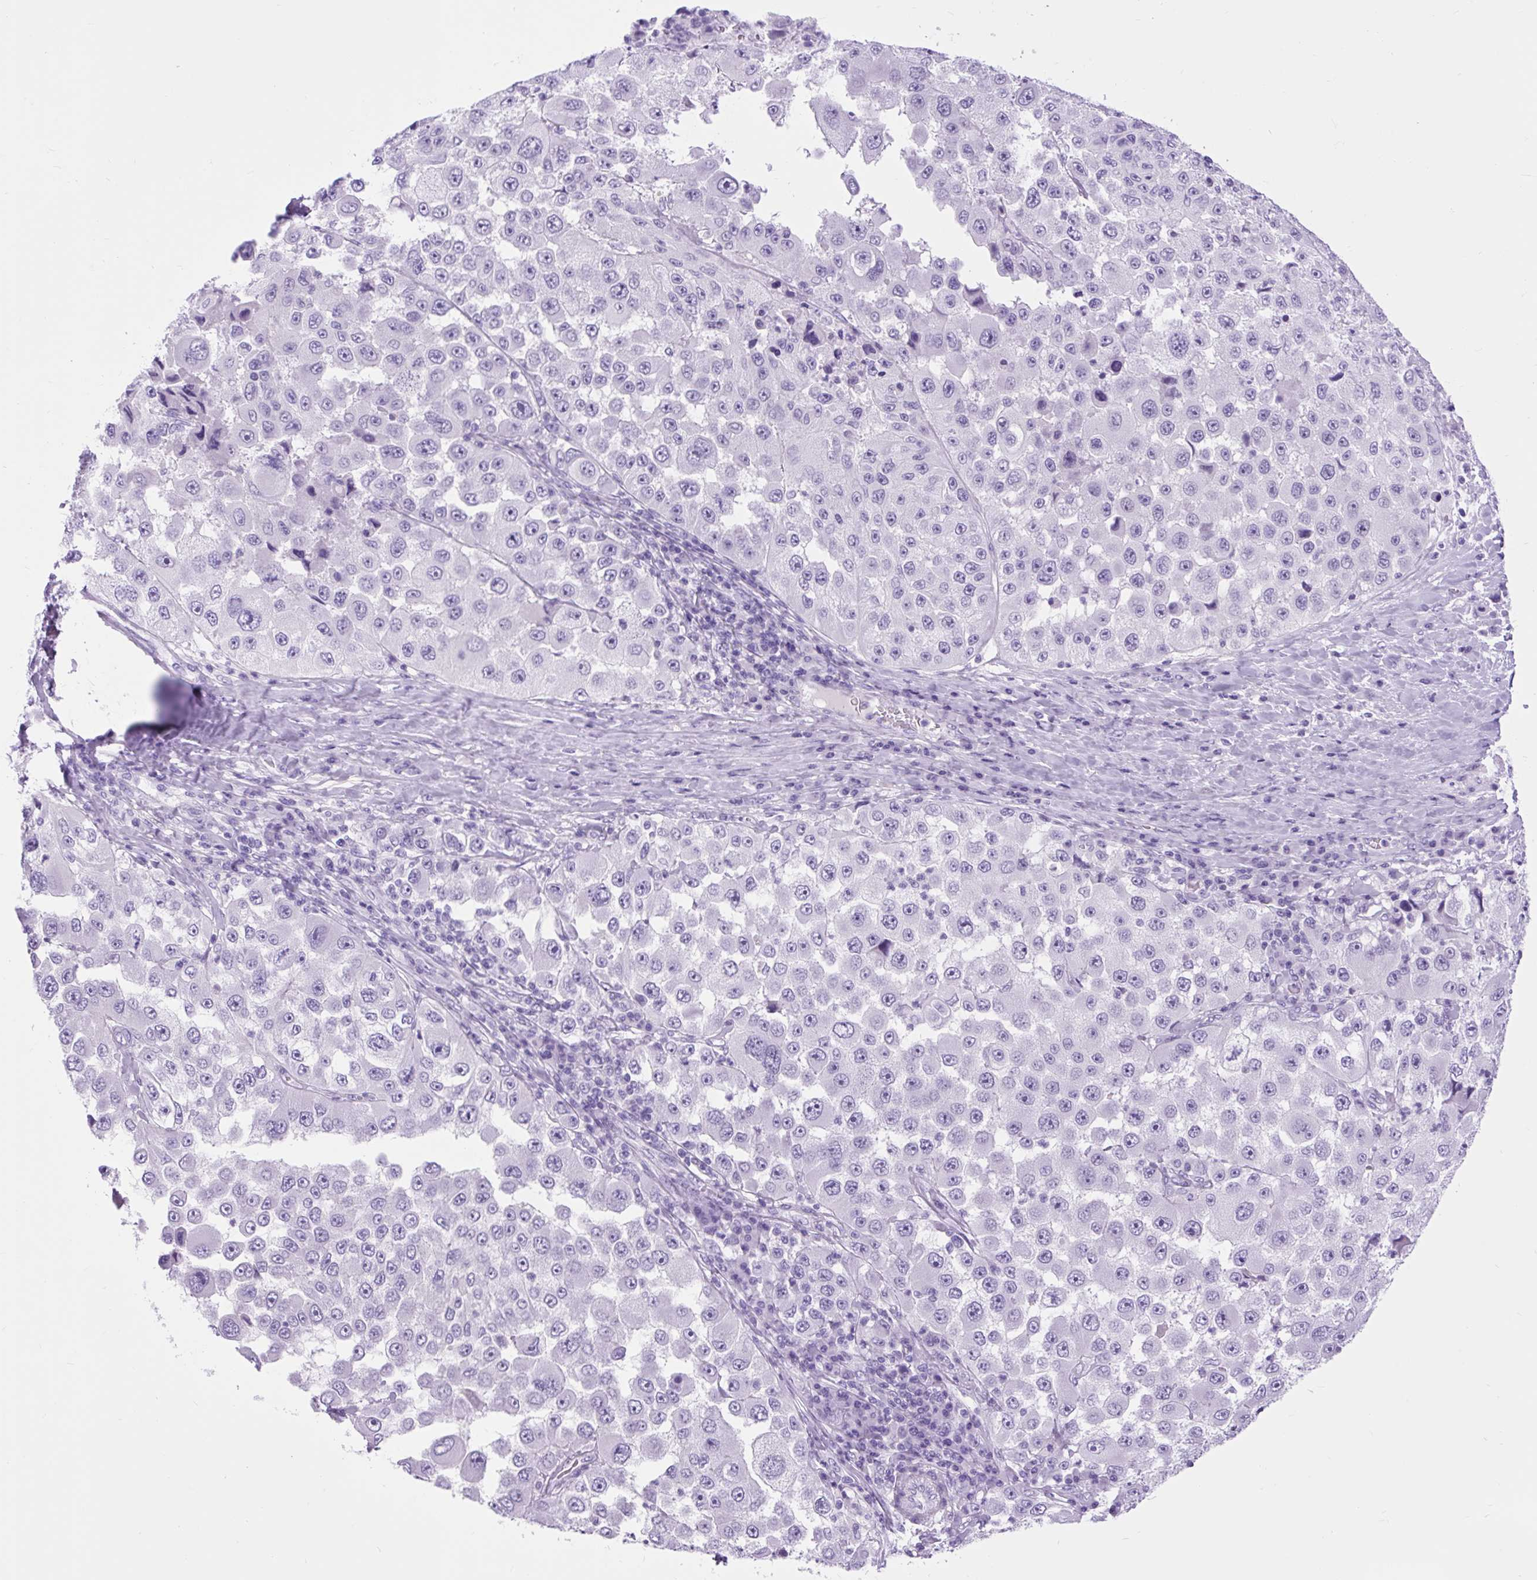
{"staining": {"intensity": "negative", "quantity": "none", "location": "none"}, "tissue": "melanoma", "cell_type": "Tumor cells", "image_type": "cancer", "snomed": [{"axis": "morphology", "description": "Malignant melanoma, Metastatic site"}, {"axis": "topography", "description": "Lymph node"}], "caption": "This photomicrograph is of malignant melanoma (metastatic site) stained with immunohistochemistry to label a protein in brown with the nuclei are counter-stained blue. There is no positivity in tumor cells.", "gene": "DPP6", "patient": {"sex": "male", "age": 62}}